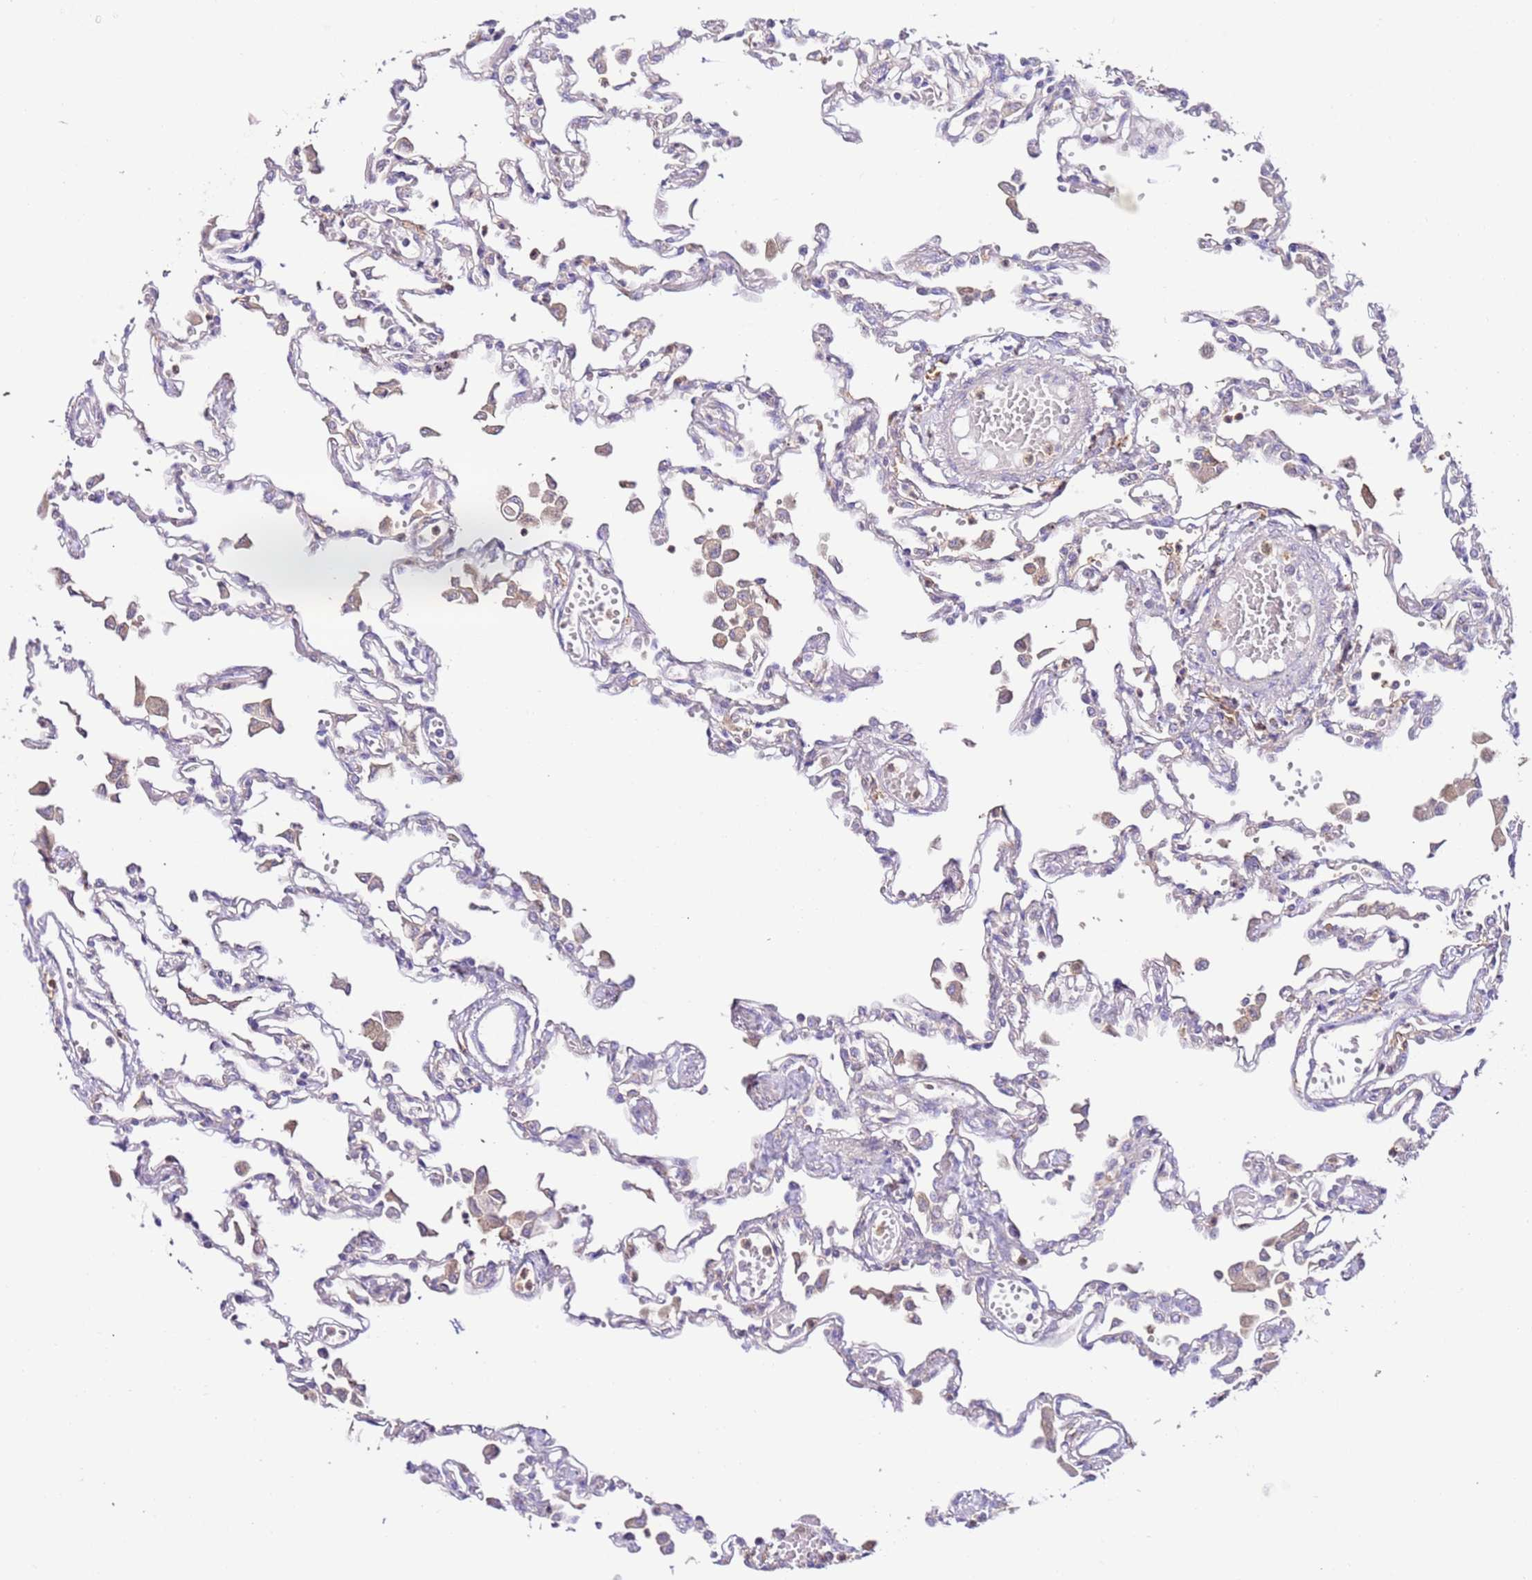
{"staining": {"intensity": "negative", "quantity": "none", "location": "none"}, "tissue": "lung", "cell_type": "Alveolar cells", "image_type": "normal", "snomed": [{"axis": "morphology", "description": "Normal tissue, NOS"}, {"axis": "topography", "description": "Bronchus"}, {"axis": "topography", "description": "Lung"}], "caption": "High magnification brightfield microscopy of unremarkable lung stained with DAB (brown) and counterstained with hematoxylin (blue): alveolar cells show no significant expression.", "gene": "FLVCR1", "patient": {"sex": "female", "age": 49}}